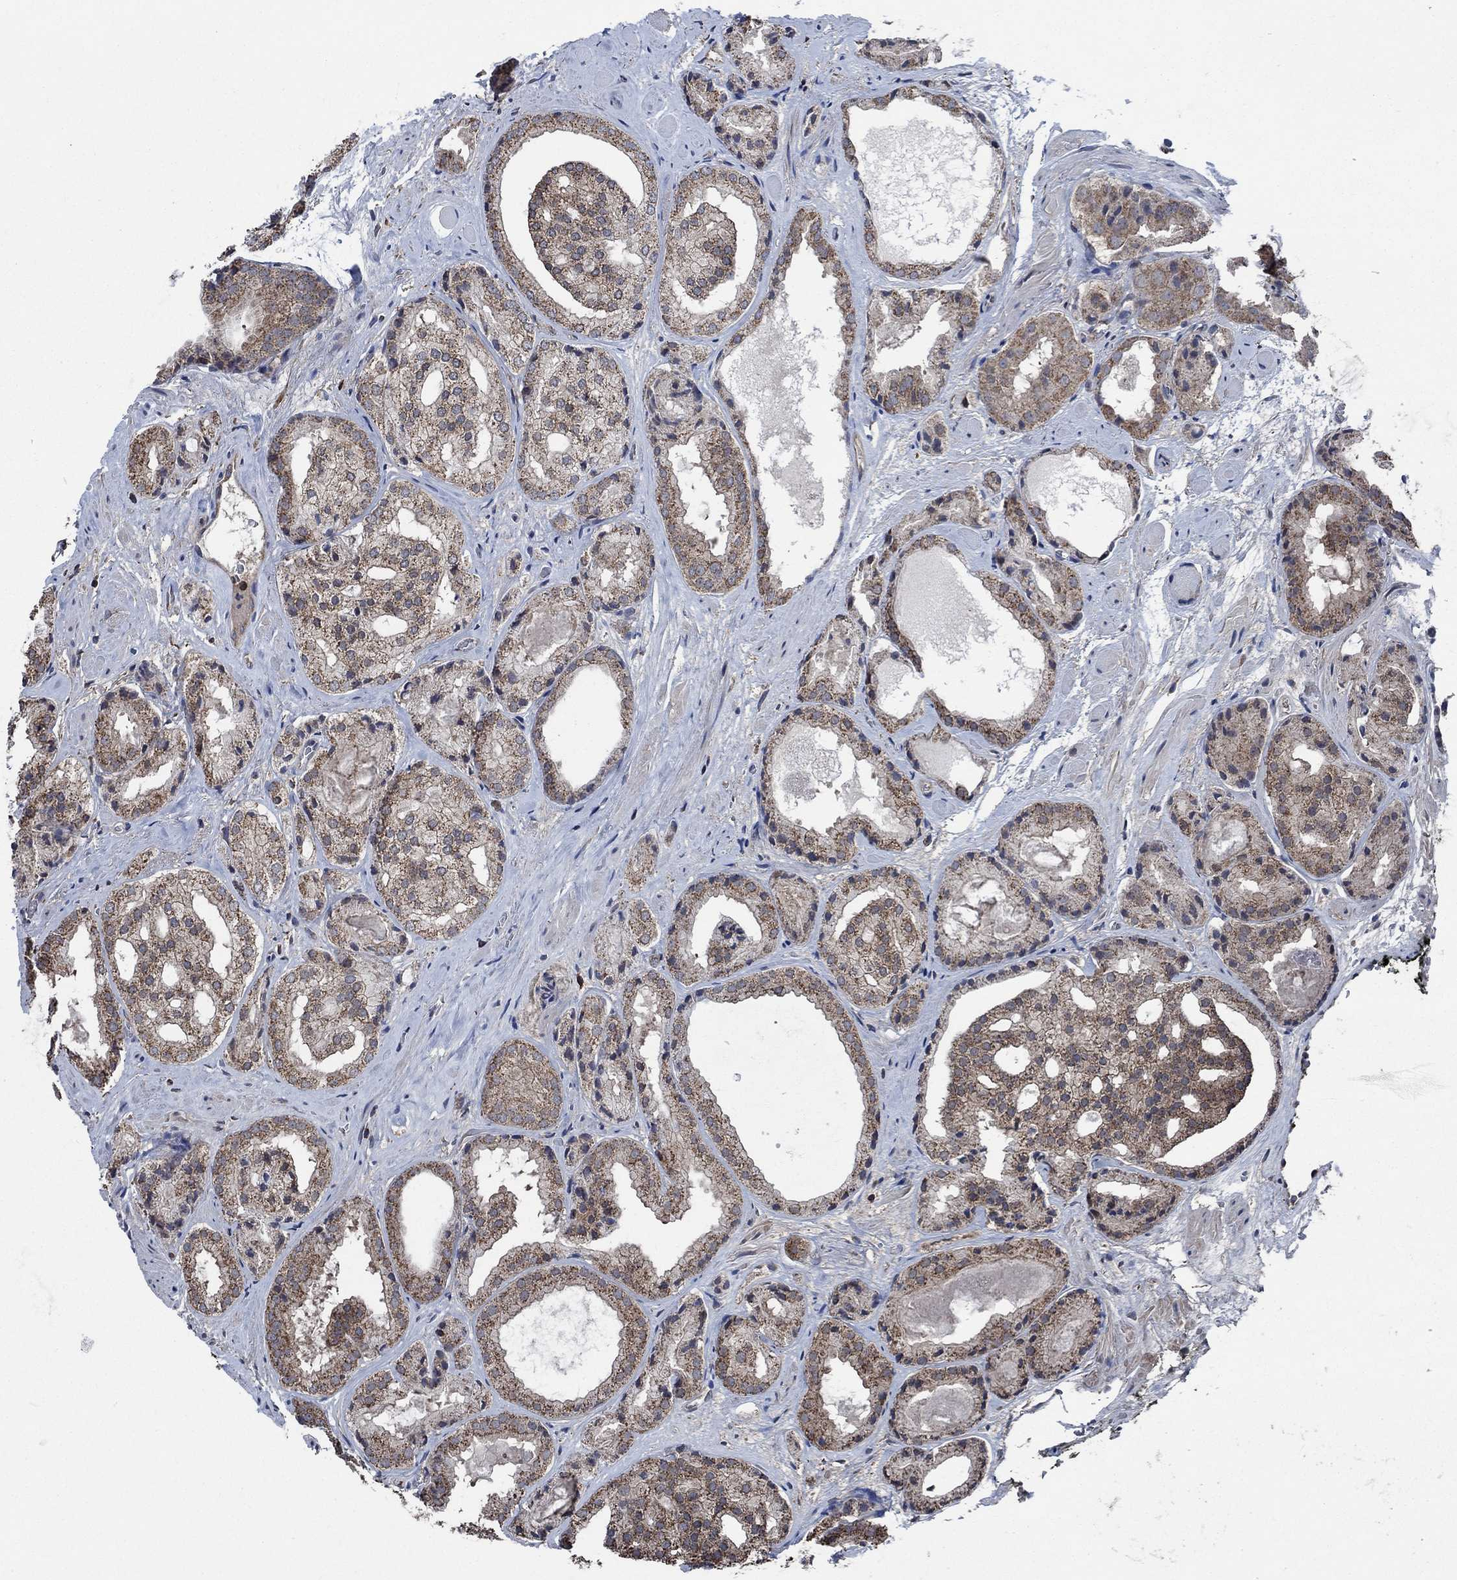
{"staining": {"intensity": "moderate", "quantity": "25%-75%", "location": "cytoplasmic/membranous"}, "tissue": "prostate cancer", "cell_type": "Tumor cells", "image_type": "cancer", "snomed": [{"axis": "morphology", "description": "Adenocarcinoma, Low grade"}, {"axis": "topography", "description": "Prostate"}], "caption": "Protein expression analysis of prostate cancer exhibits moderate cytoplasmic/membranous expression in approximately 25%-75% of tumor cells.", "gene": "STXBP6", "patient": {"sex": "male", "age": 69}}